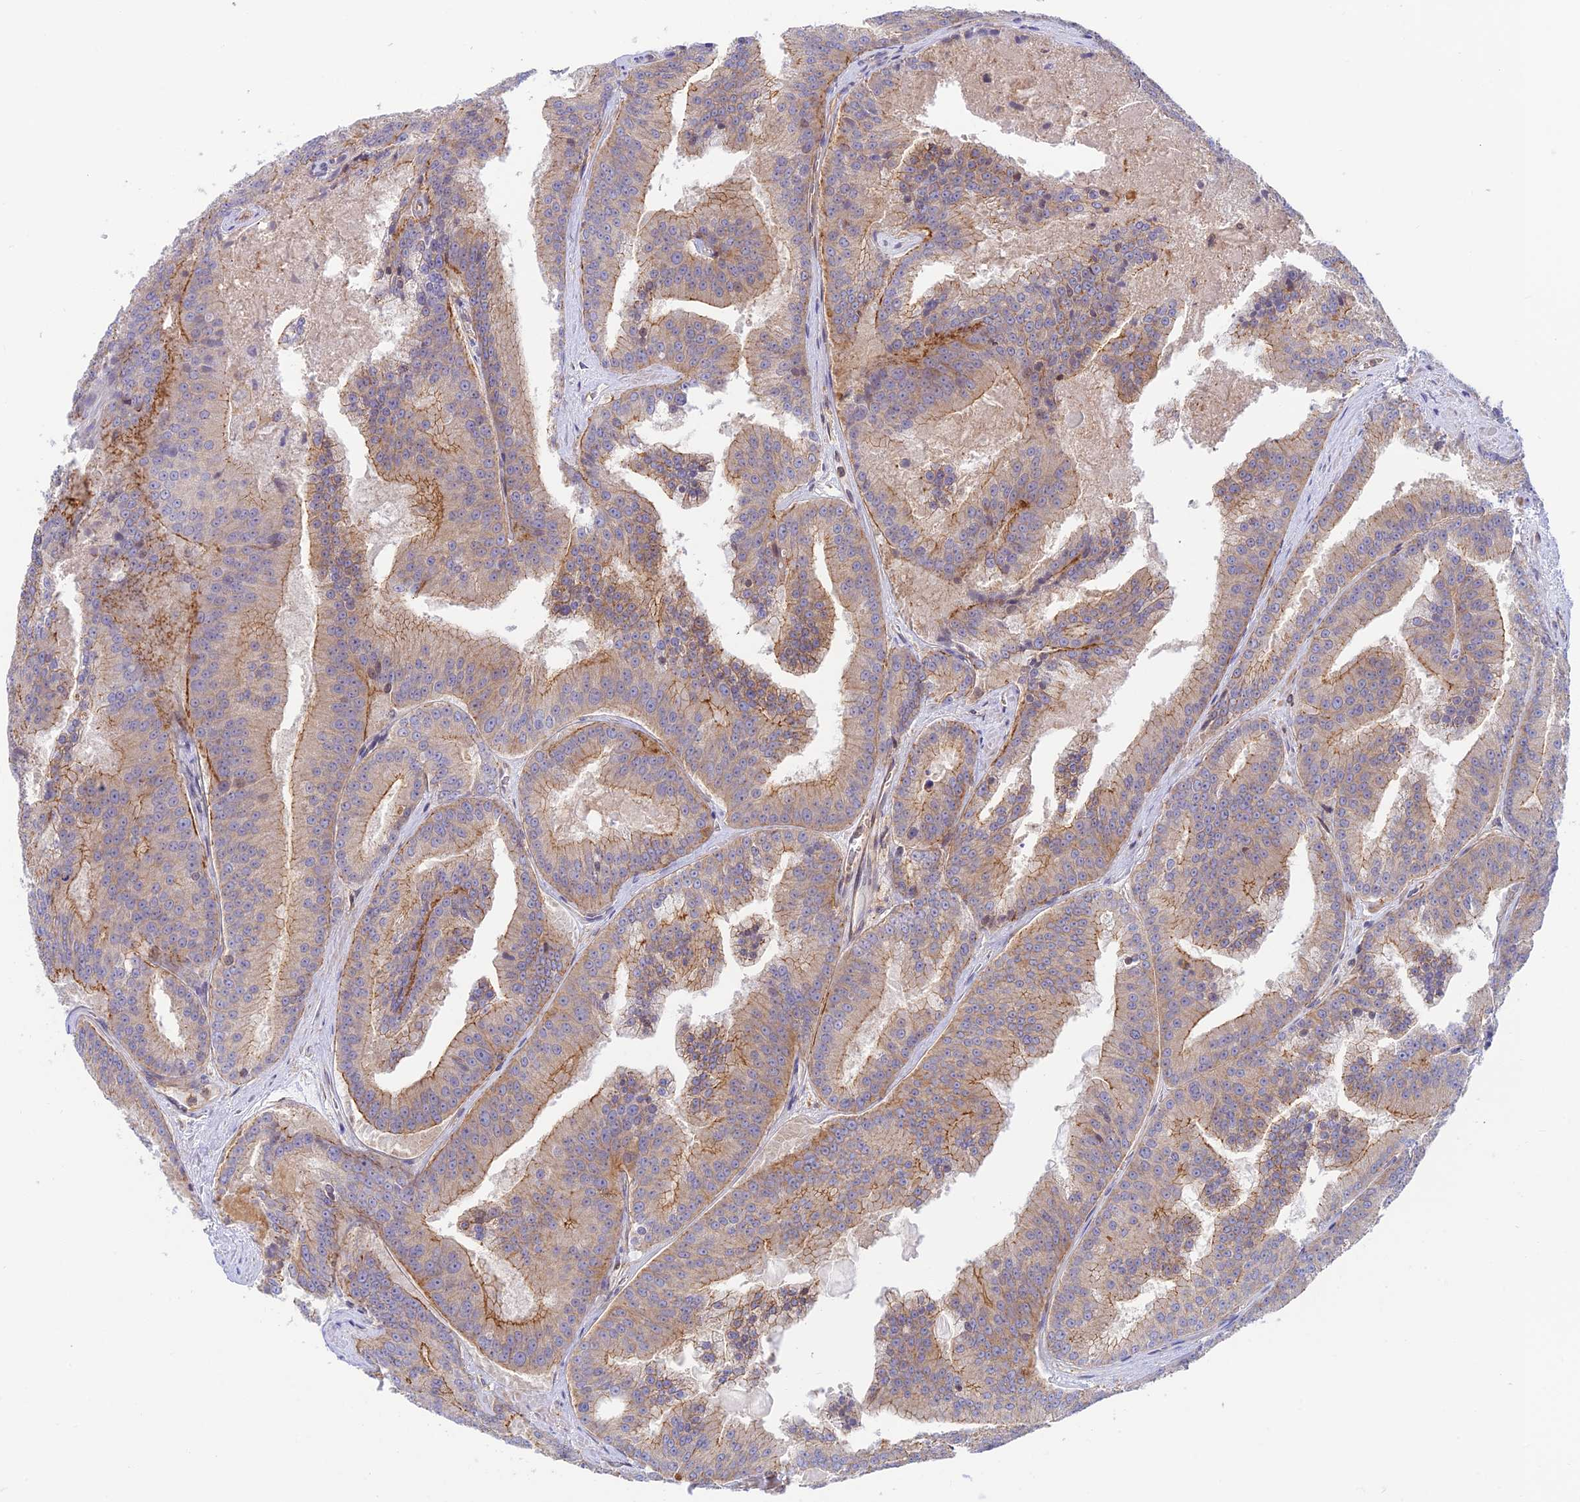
{"staining": {"intensity": "moderate", "quantity": "25%-75%", "location": "cytoplasmic/membranous"}, "tissue": "prostate cancer", "cell_type": "Tumor cells", "image_type": "cancer", "snomed": [{"axis": "morphology", "description": "Adenocarcinoma, High grade"}, {"axis": "topography", "description": "Prostate"}], "caption": "This is an image of immunohistochemistry staining of prostate adenocarcinoma (high-grade), which shows moderate positivity in the cytoplasmic/membranous of tumor cells.", "gene": "PPP1R12C", "patient": {"sex": "male", "age": 61}}